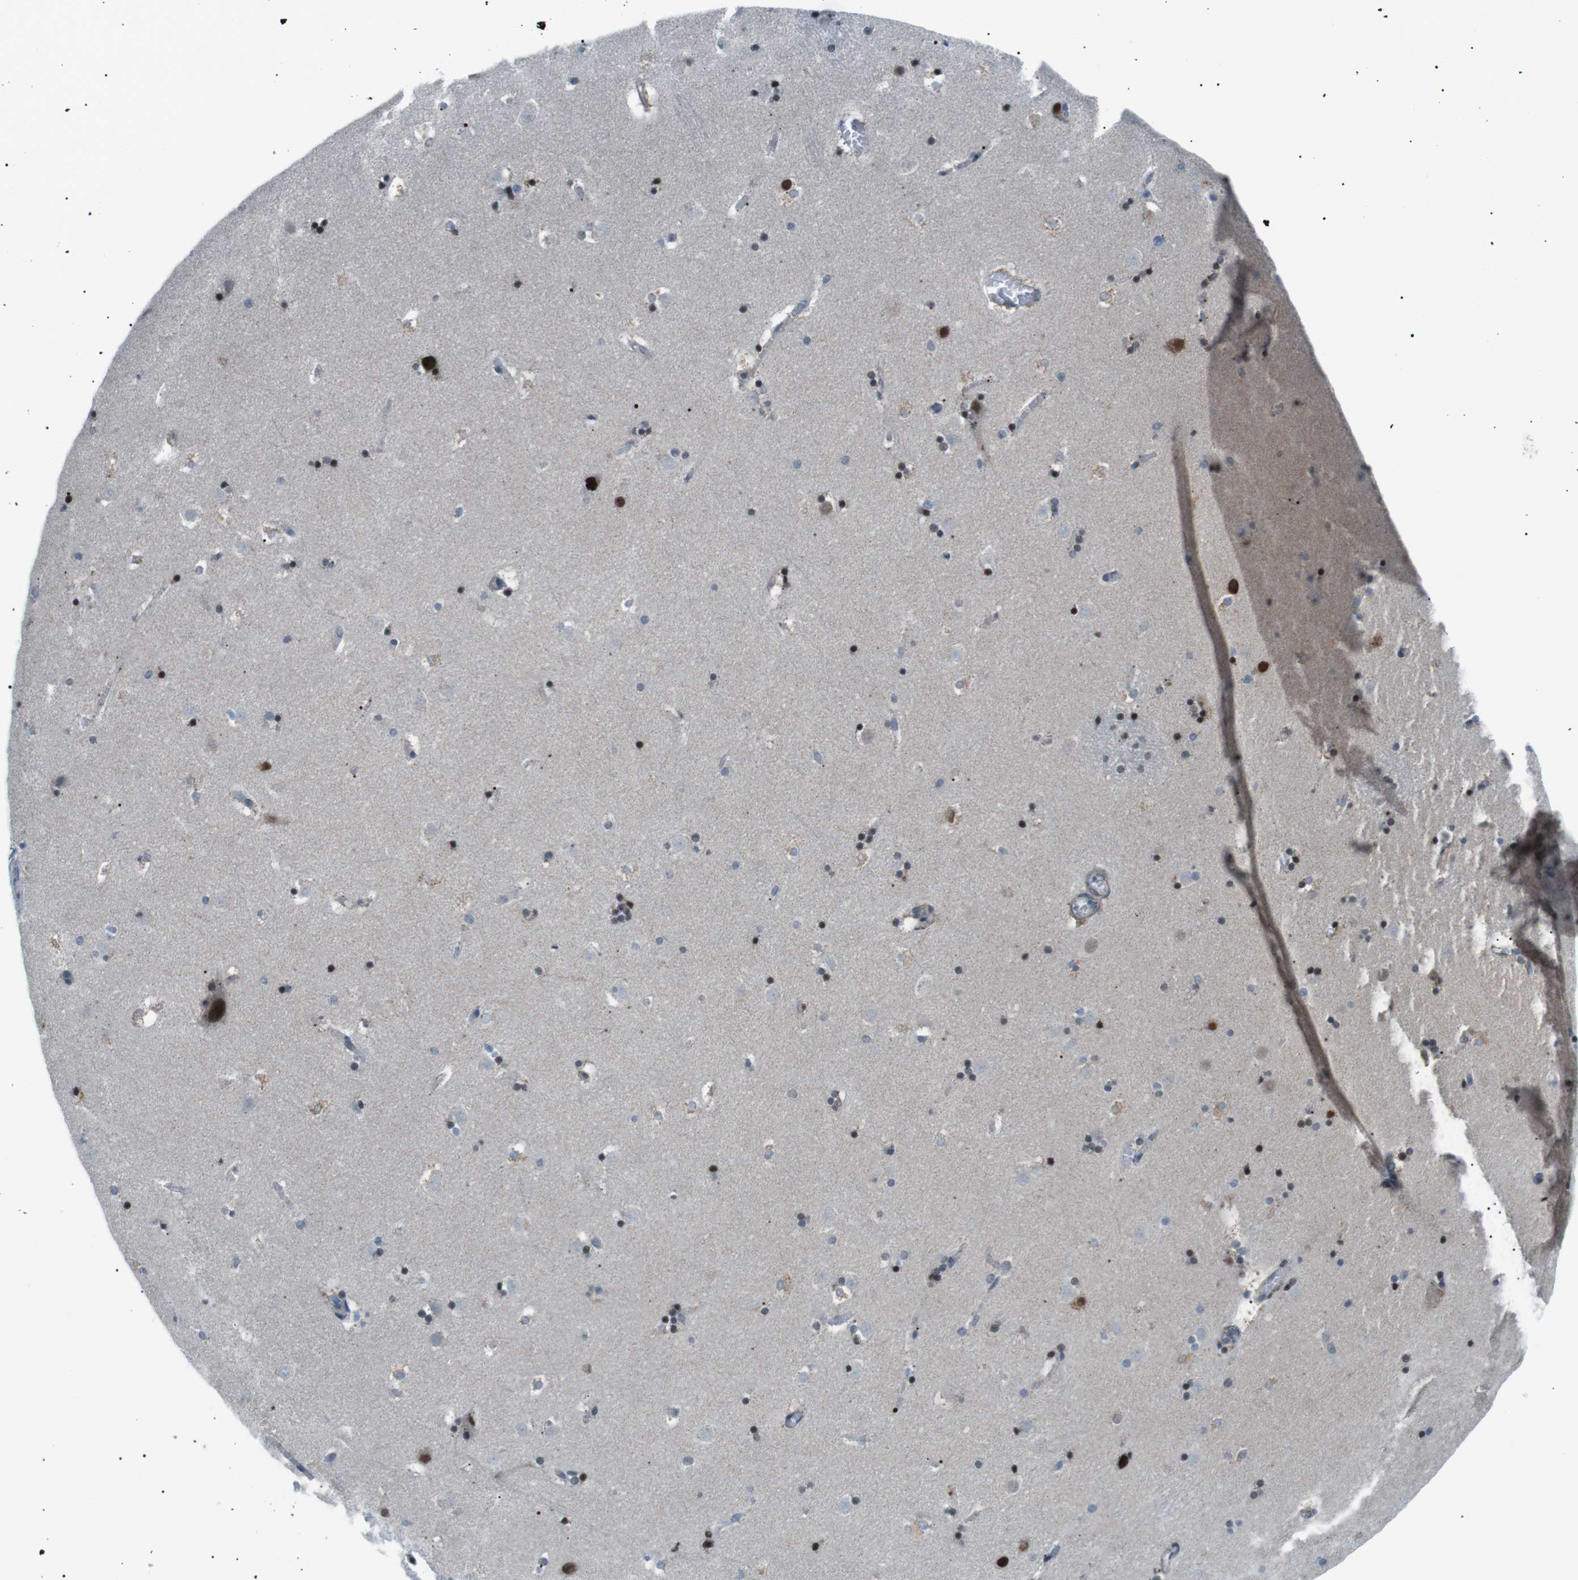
{"staining": {"intensity": "strong", "quantity": "<25%", "location": "nuclear"}, "tissue": "caudate", "cell_type": "Glial cells", "image_type": "normal", "snomed": [{"axis": "morphology", "description": "Normal tissue, NOS"}, {"axis": "topography", "description": "Lateral ventricle wall"}], "caption": "Caudate stained for a protein (brown) exhibits strong nuclear positive expression in about <25% of glial cells.", "gene": "ARID5B", "patient": {"sex": "male", "age": 45}}